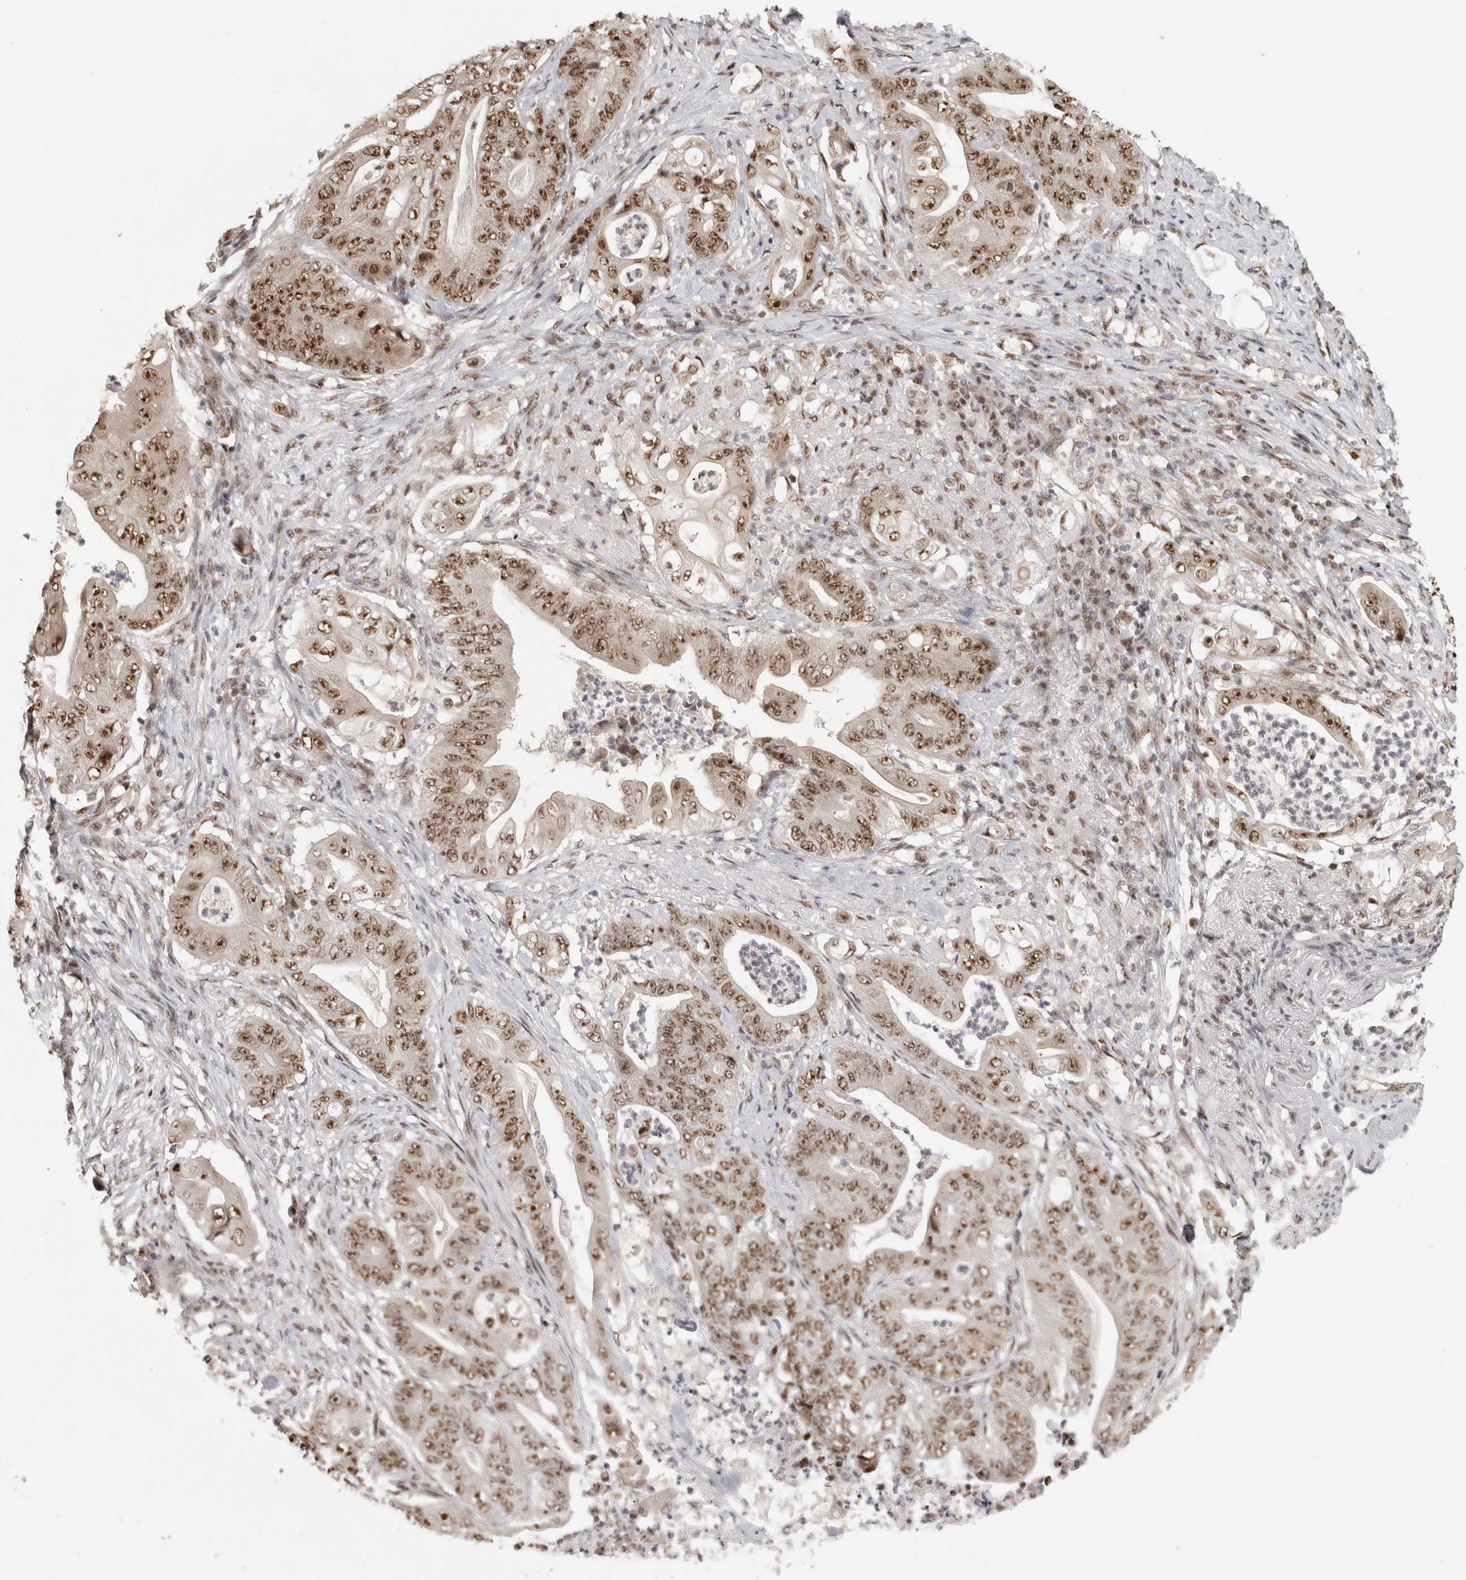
{"staining": {"intensity": "moderate", "quantity": ">75%", "location": "nuclear"}, "tissue": "stomach cancer", "cell_type": "Tumor cells", "image_type": "cancer", "snomed": [{"axis": "morphology", "description": "Adenocarcinoma, NOS"}, {"axis": "topography", "description": "Stomach"}], "caption": "High-magnification brightfield microscopy of adenocarcinoma (stomach) stained with DAB (3,3'-diaminobenzidine) (brown) and counterstained with hematoxylin (blue). tumor cells exhibit moderate nuclear expression is appreciated in about>75% of cells.", "gene": "EBNA1BP2", "patient": {"sex": "female", "age": 73}}